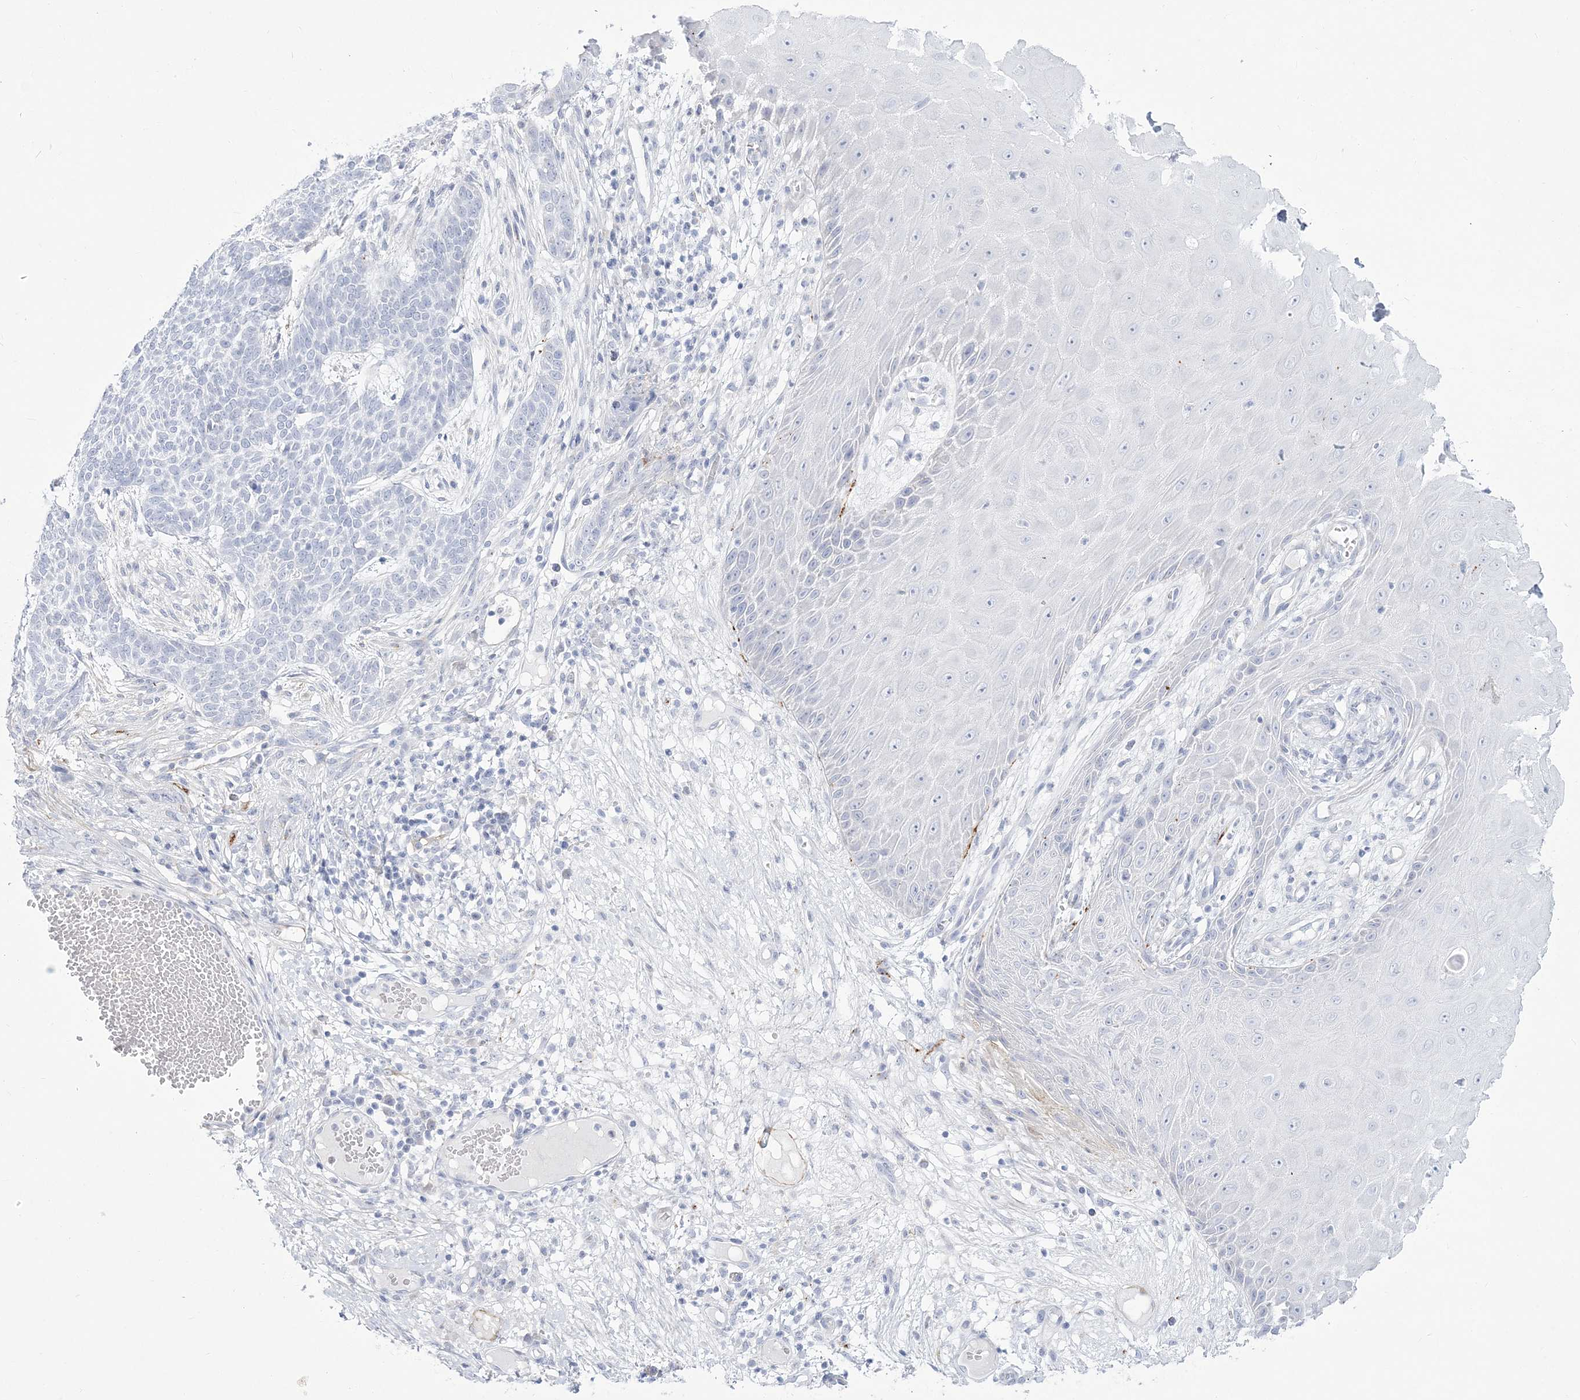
{"staining": {"intensity": "negative", "quantity": "none", "location": "none"}, "tissue": "skin cancer", "cell_type": "Tumor cells", "image_type": "cancer", "snomed": [{"axis": "morphology", "description": "Normal tissue, NOS"}, {"axis": "morphology", "description": "Basal cell carcinoma"}, {"axis": "topography", "description": "Skin"}], "caption": "This is an immunohistochemistry histopathology image of skin cancer (basal cell carcinoma). There is no staining in tumor cells.", "gene": "WDR27", "patient": {"sex": "male", "age": 64}}